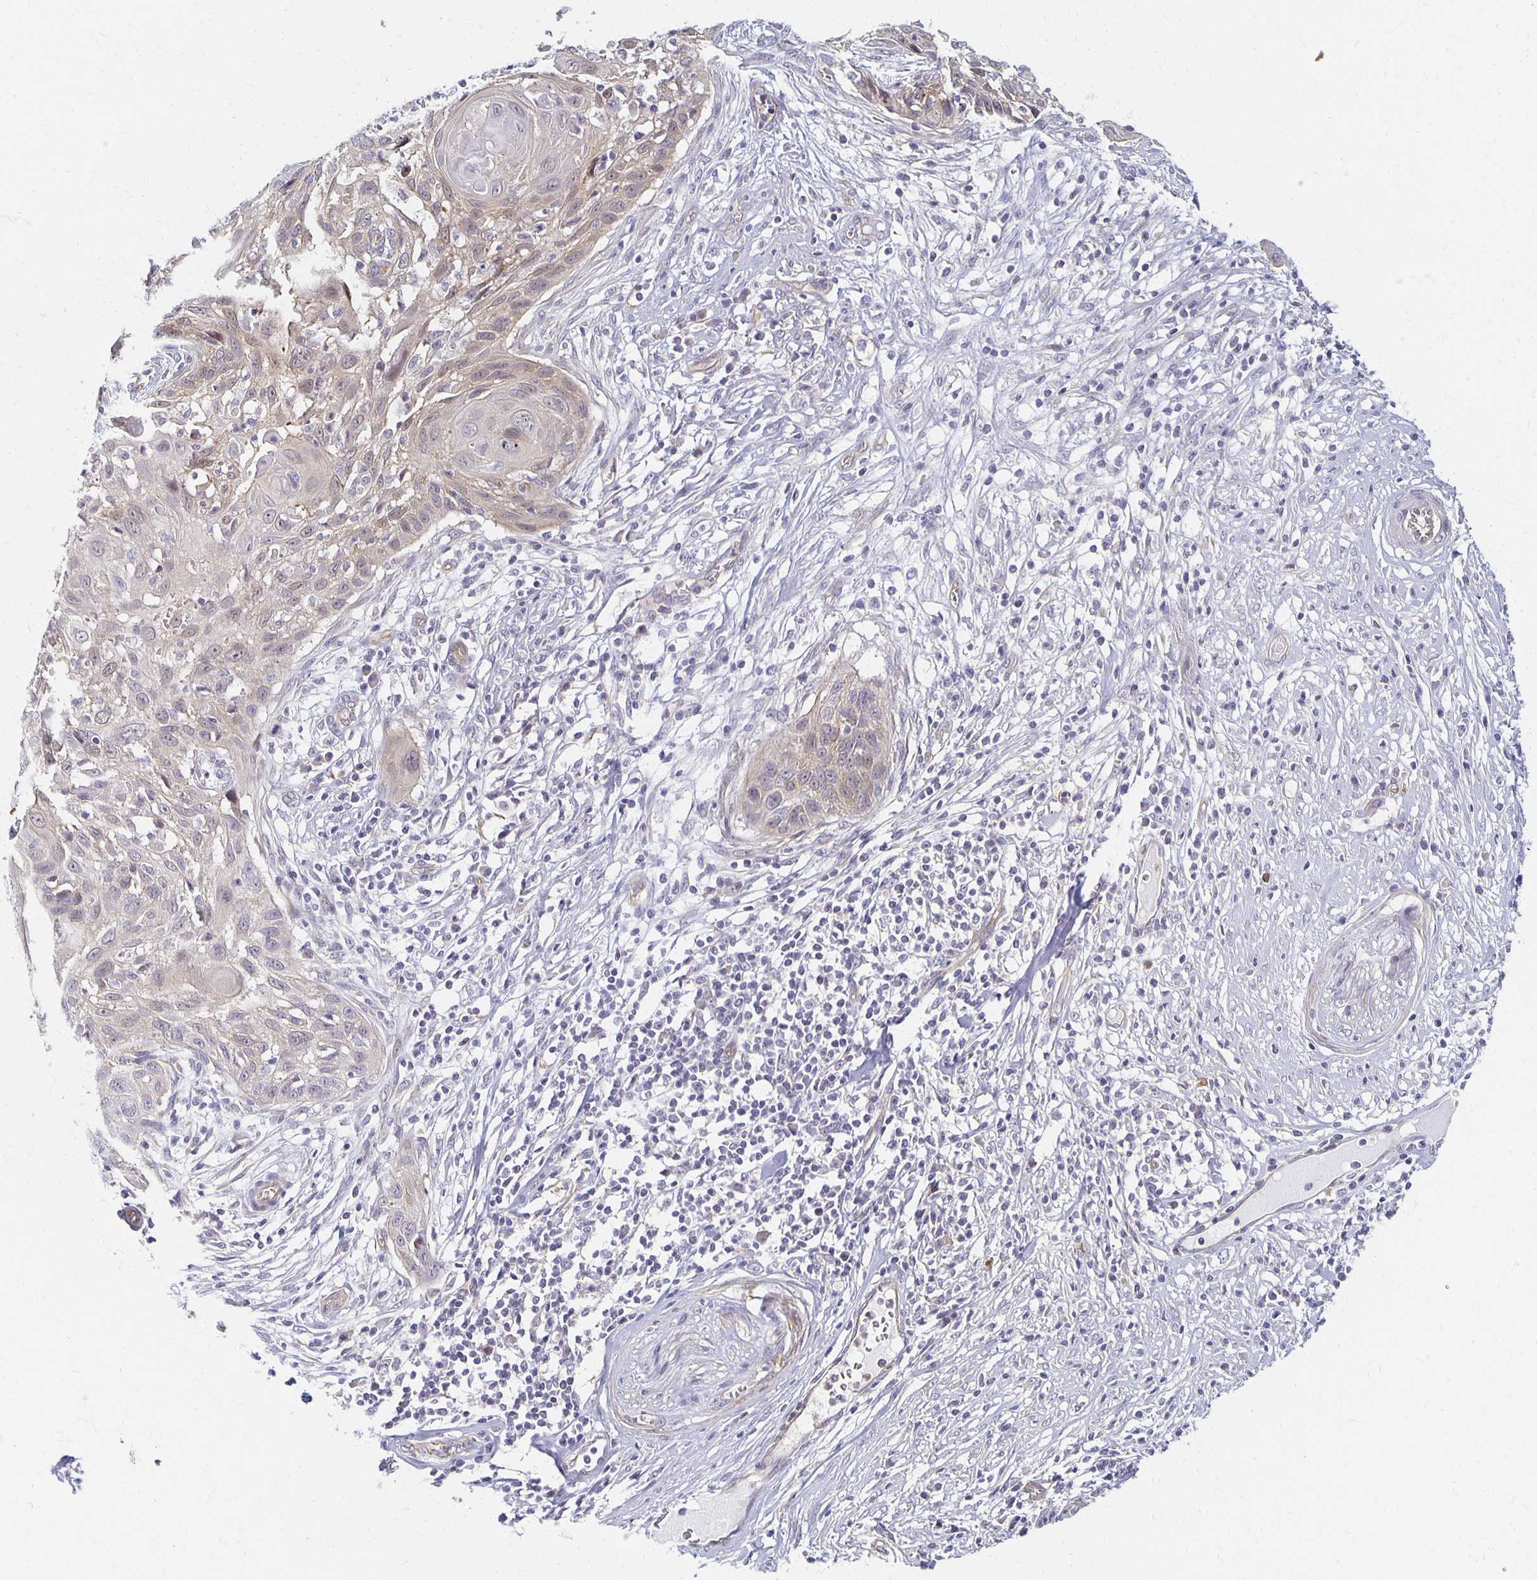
{"staining": {"intensity": "weak", "quantity": "<25%", "location": "cytoplasmic/membranous"}, "tissue": "skin cancer", "cell_type": "Tumor cells", "image_type": "cancer", "snomed": [{"axis": "morphology", "description": "Squamous cell carcinoma, NOS"}, {"axis": "topography", "description": "Skin"}, {"axis": "topography", "description": "Vulva"}], "caption": "Skin squamous cell carcinoma was stained to show a protein in brown. There is no significant expression in tumor cells.", "gene": "SORL1", "patient": {"sex": "female", "age": 83}}